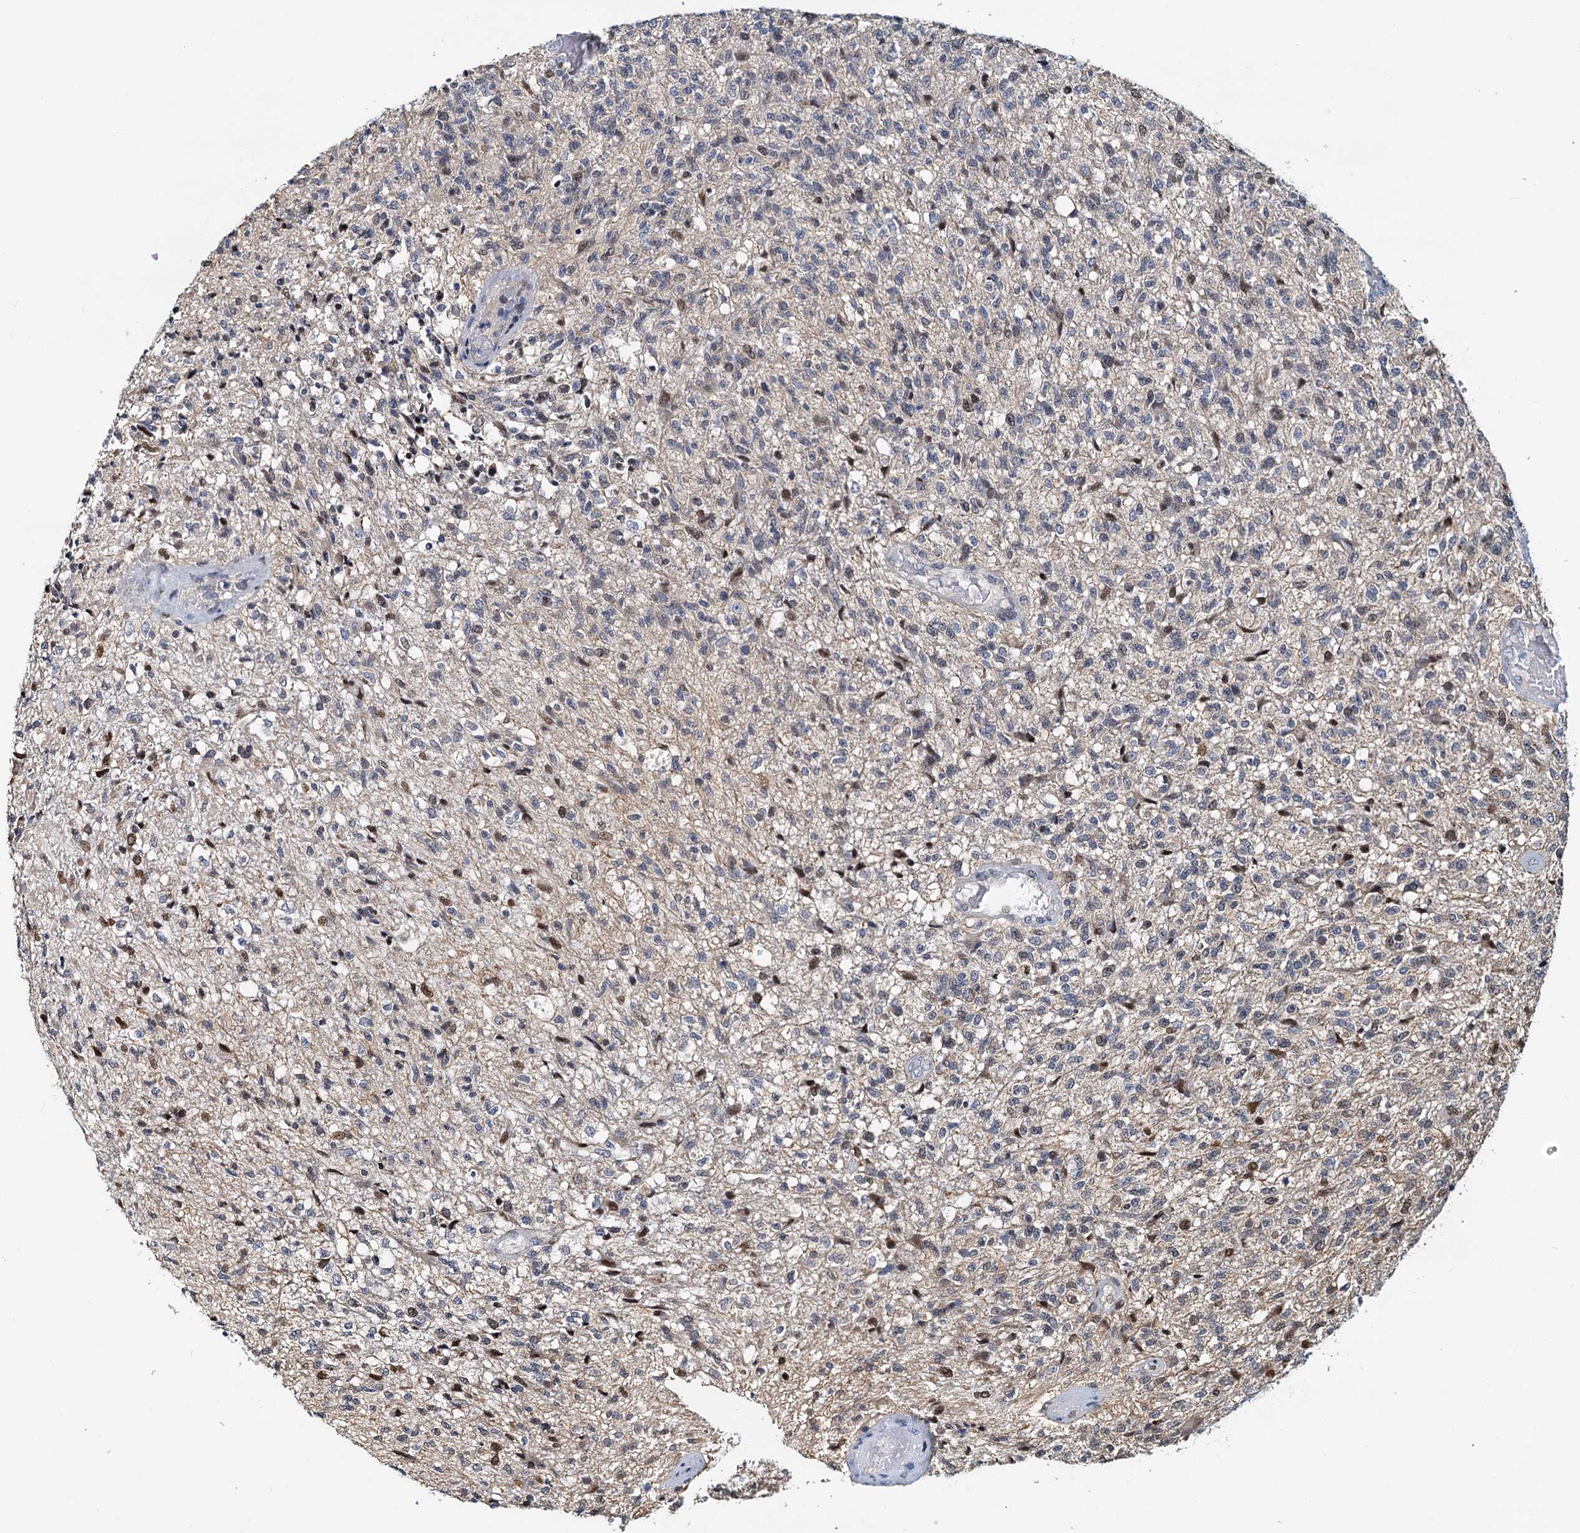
{"staining": {"intensity": "moderate", "quantity": "<25%", "location": "nuclear"}, "tissue": "glioma", "cell_type": "Tumor cells", "image_type": "cancer", "snomed": [{"axis": "morphology", "description": "Glioma, malignant, High grade"}, {"axis": "topography", "description": "Brain"}], "caption": "IHC photomicrograph of neoplastic tissue: human glioma stained using immunohistochemistry reveals low levels of moderate protein expression localized specifically in the nuclear of tumor cells, appearing as a nuclear brown color.", "gene": "PTGES3", "patient": {"sex": "male", "age": 56}}